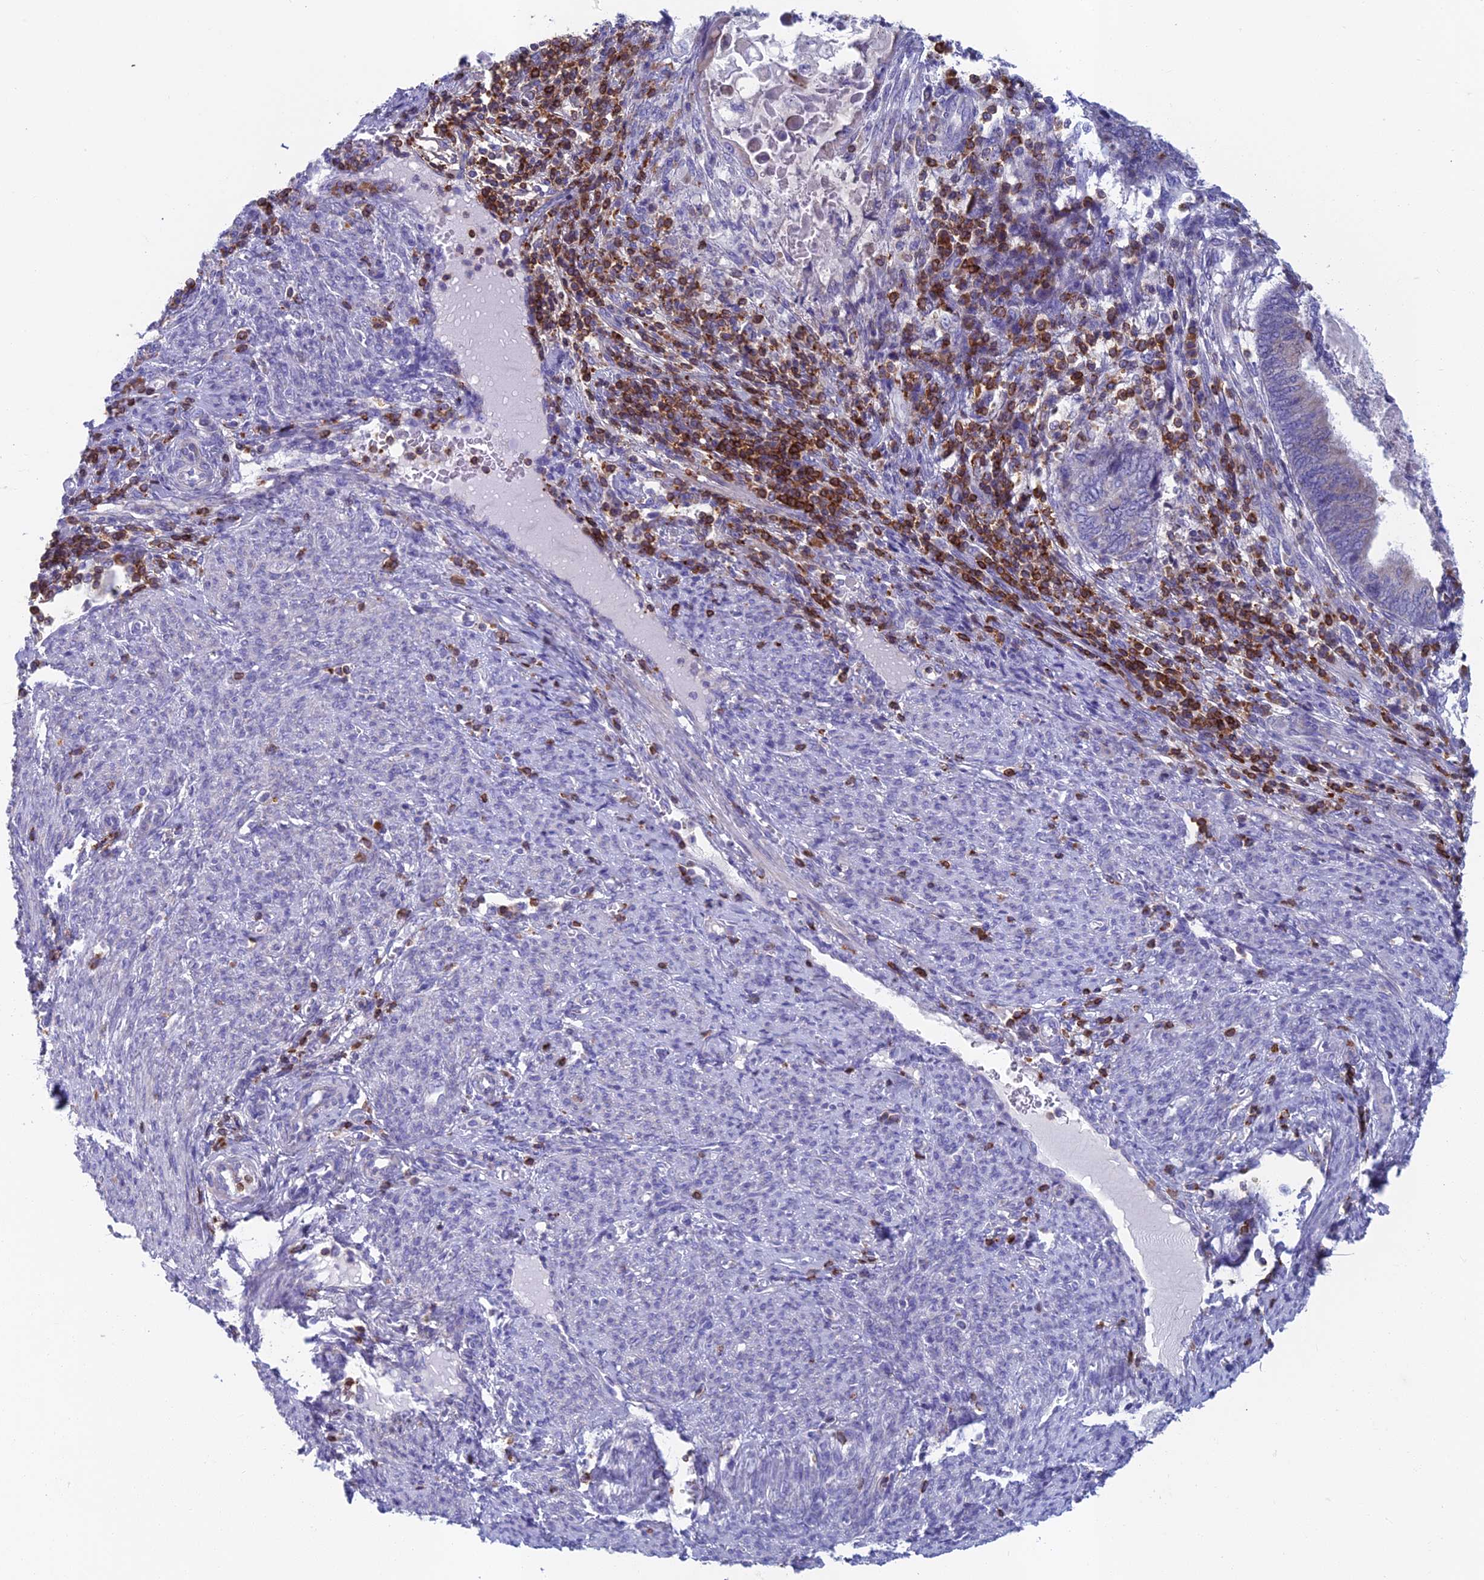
{"staining": {"intensity": "negative", "quantity": "none", "location": "none"}, "tissue": "endometrial cancer", "cell_type": "Tumor cells", "image_type": "cancer", "snomed": [{"axis": "morphology", "description": "Adenocarcinoma, NOS"}, {"axis": "topography", "description": "Uterus"}, {"axis": "topography", "description": "Endometrium"}], "caption": "High power microscopy photomicrograph of an immunohistochemistry (IHC) photomicrograph of endometrial adenocarcinoma, revealing no significant positivity in tumor cells. (DAB (3,3'-diaminobenzidine) immunohistochemistry (IHC) visualized using brightfield microscopy, high magnification).", "gene": "ABI3BP", "patient": {"sex": "female", "age": 70}}